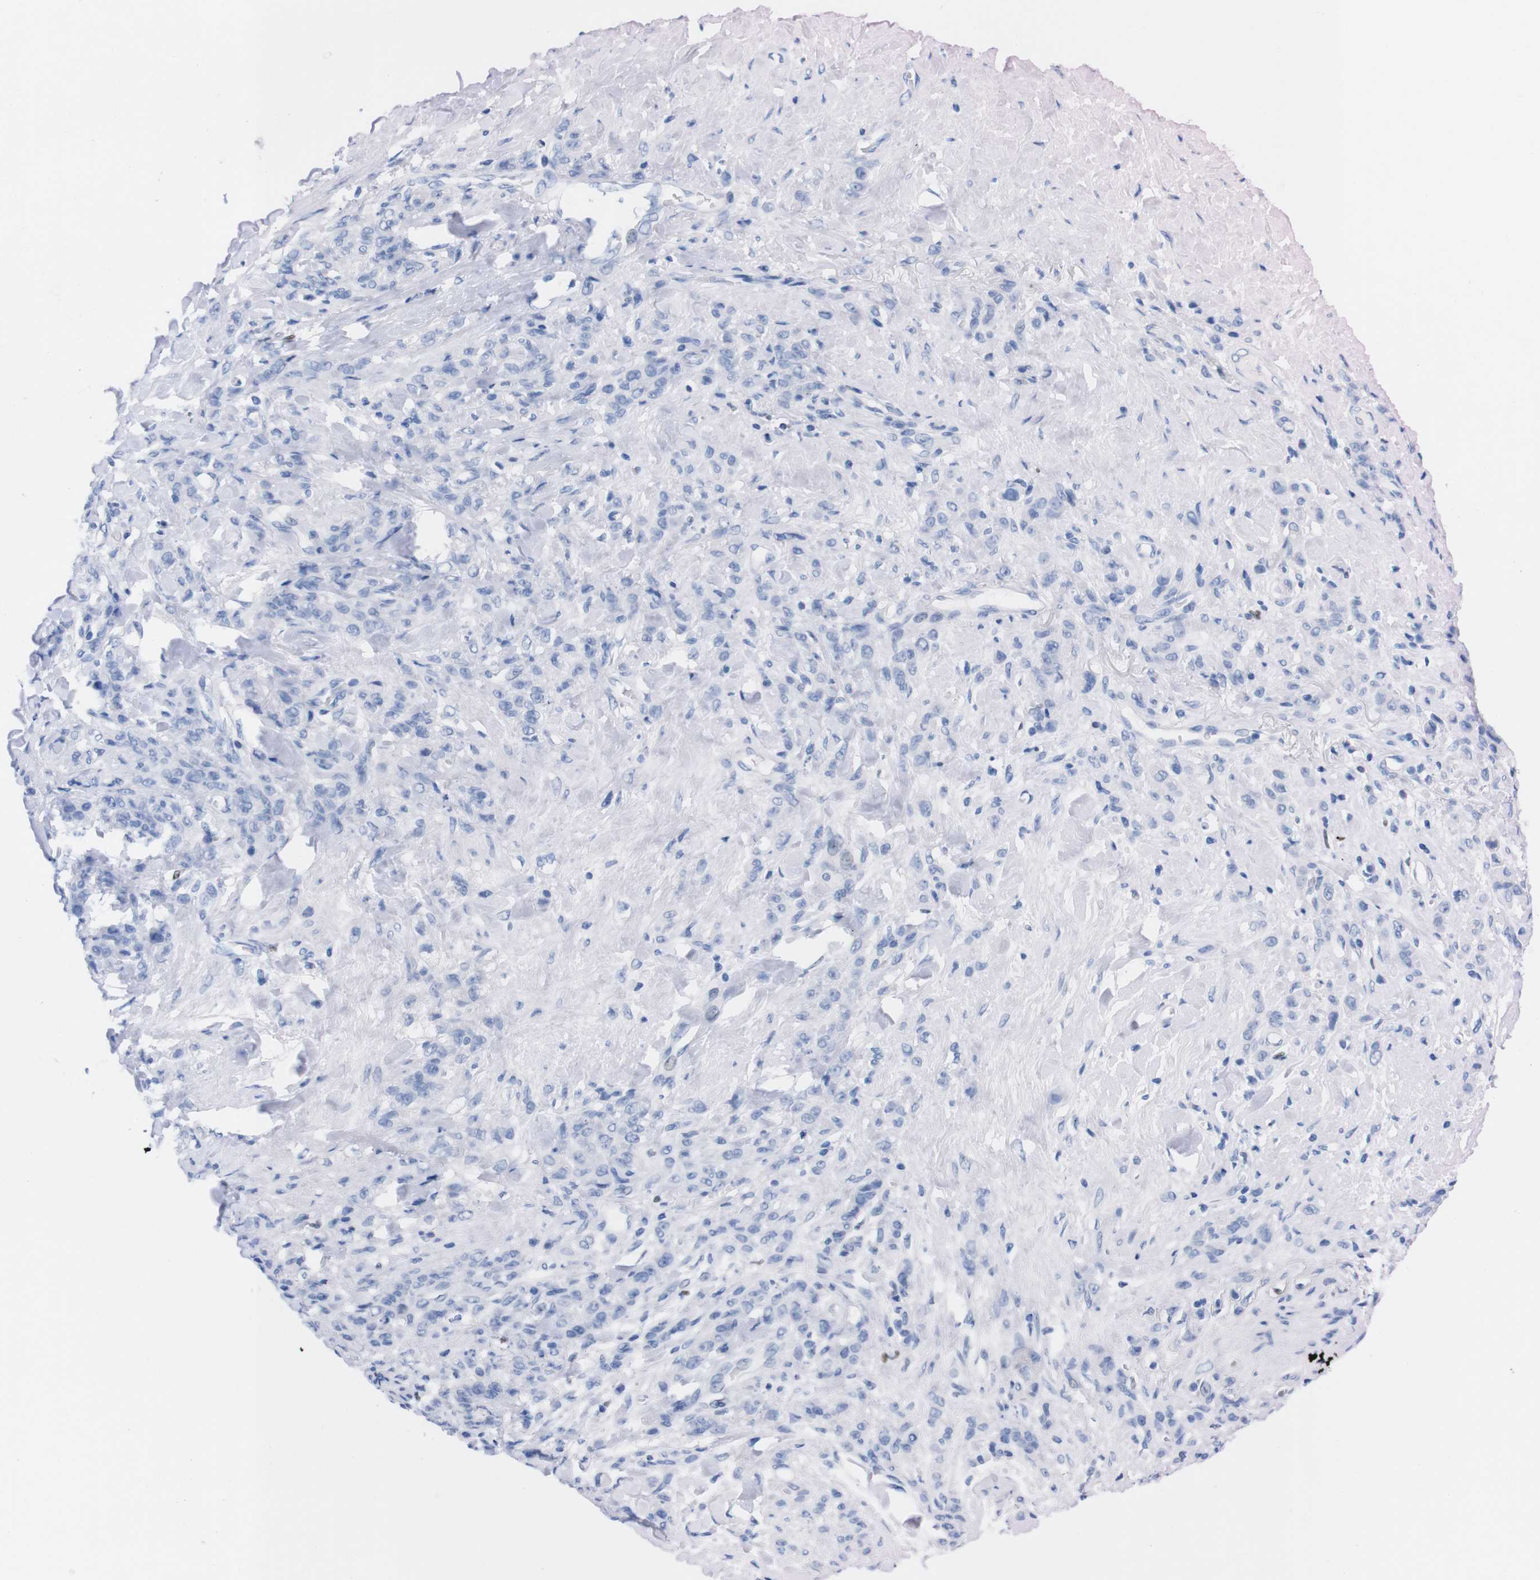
{"staining": {"intensity": "negative", "quantity": "none", "location": "none"}, "tissue": "stomach cancer", "cell_type": "Tumor cells", "image_type": "cancer", "snomed": [{"axis": "morphology", "description": "Adenocarcinoma, NOS"}, {"axis": "topography", "description": "Stomach"}], "caption": "High magnification brightfield microscopy of stomach cancer stained with DAB (3,3'-diaminobenzidine) (brown) and counterstained with hematoxylin (blue): tumor cells show no significant staining. (Stains: DAB immunohistochemistry with hematoxylin counter stain, Microscopy: brightfield microscopy at high magnification).", "gene": "P2RY12", "patient": {"sex": "male", "age": 82}}